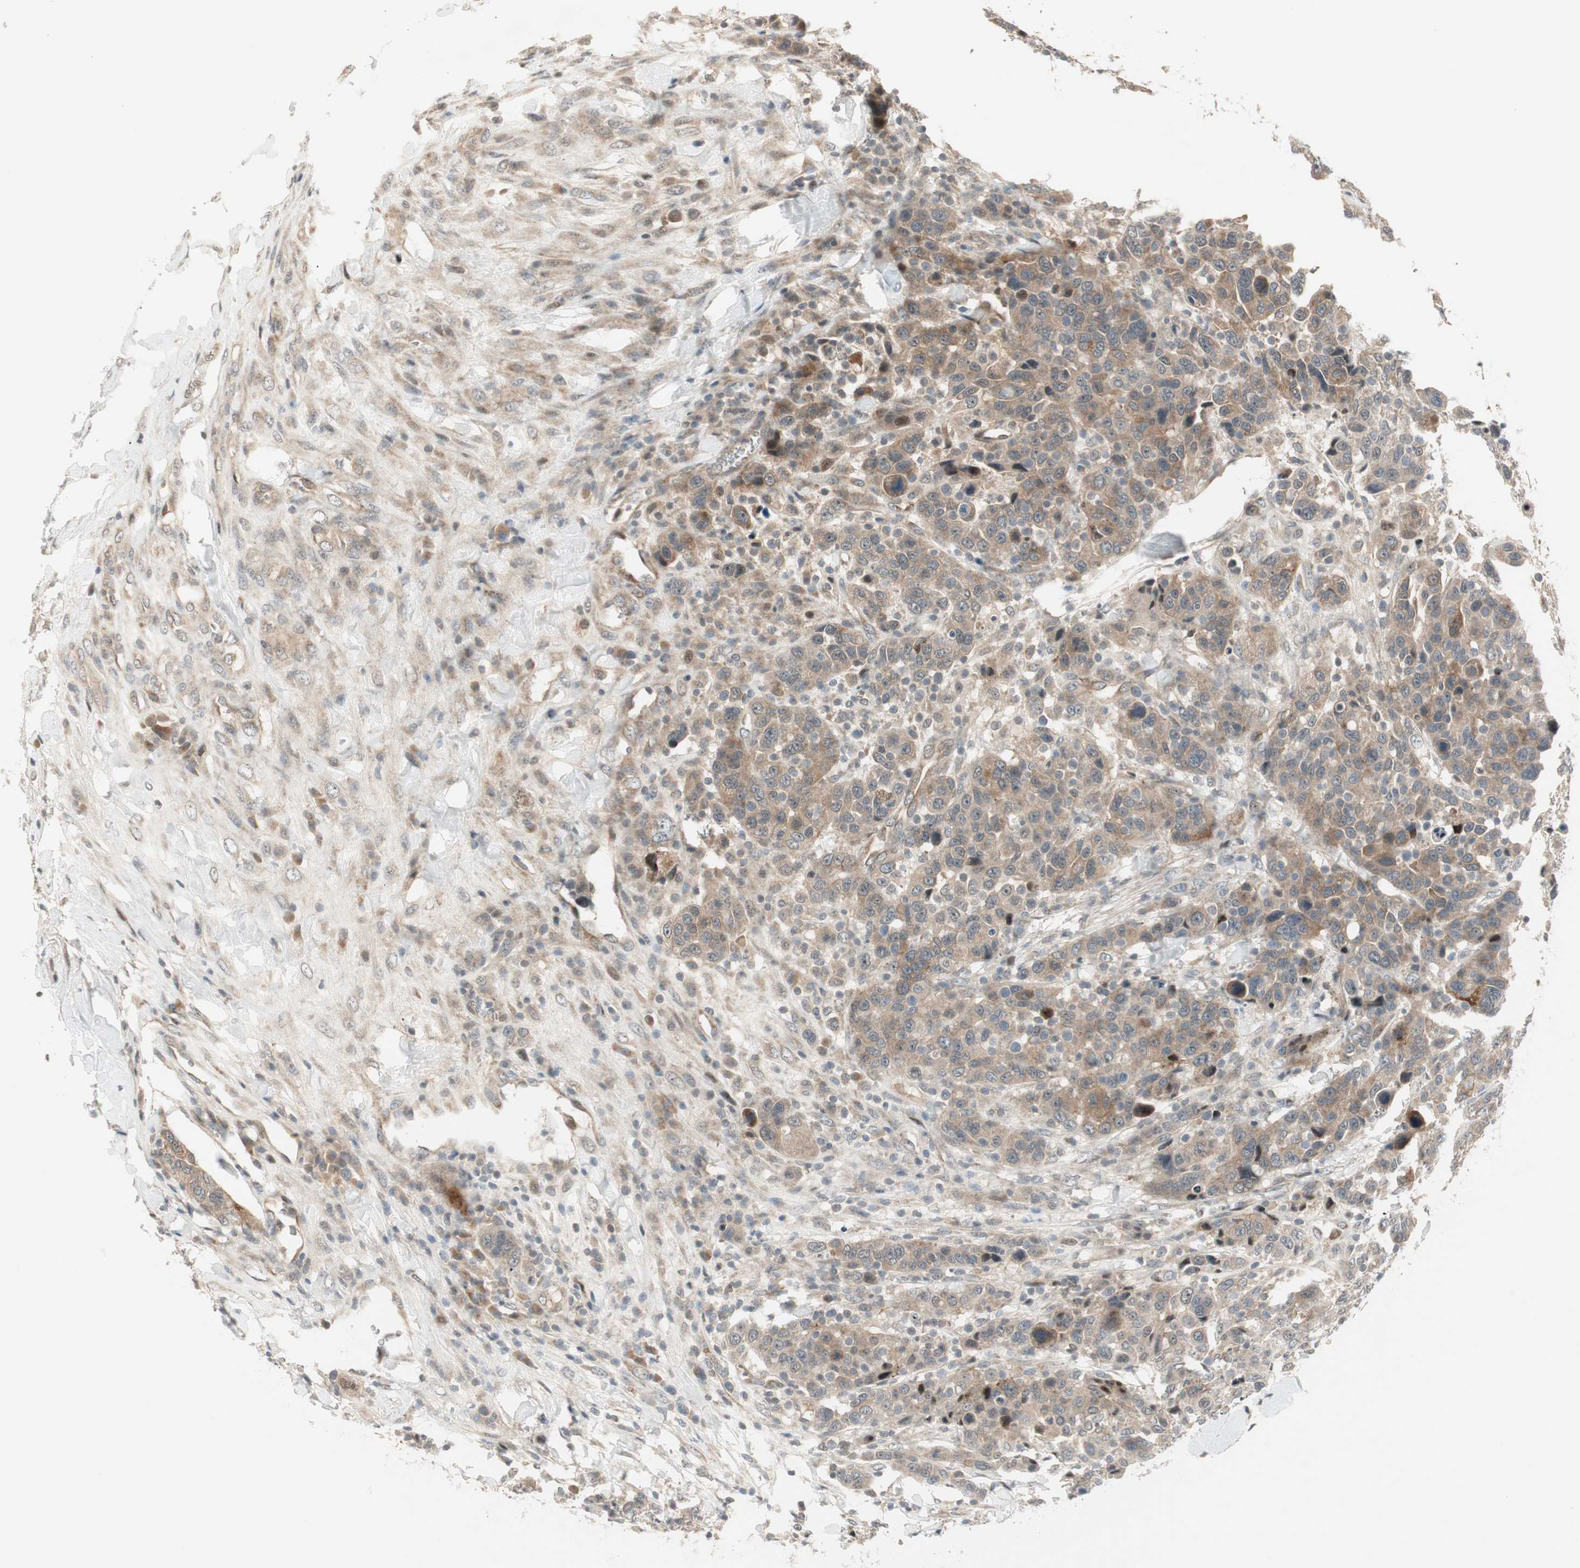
{"staining": {"intensity": "moderate", "quantity": ">75%", "location": "cytoplasmic/membranous"}, "tissue": "breast cancer", "cell_type": "Tumor cells", "image_type": "cancer", "snomed": [{"axis": "morphology", "description": "Duct carcinoma"}, {"axis": "topography", "description": "Breast"}], "caption": "IHC (DAB) staining of breast cancer displays moderate cytoplasmic/membranous protein positivity in about >75% of tumor cells.", "gene": "ACSL5", "patient": {"sex": "female", "age": 37}}